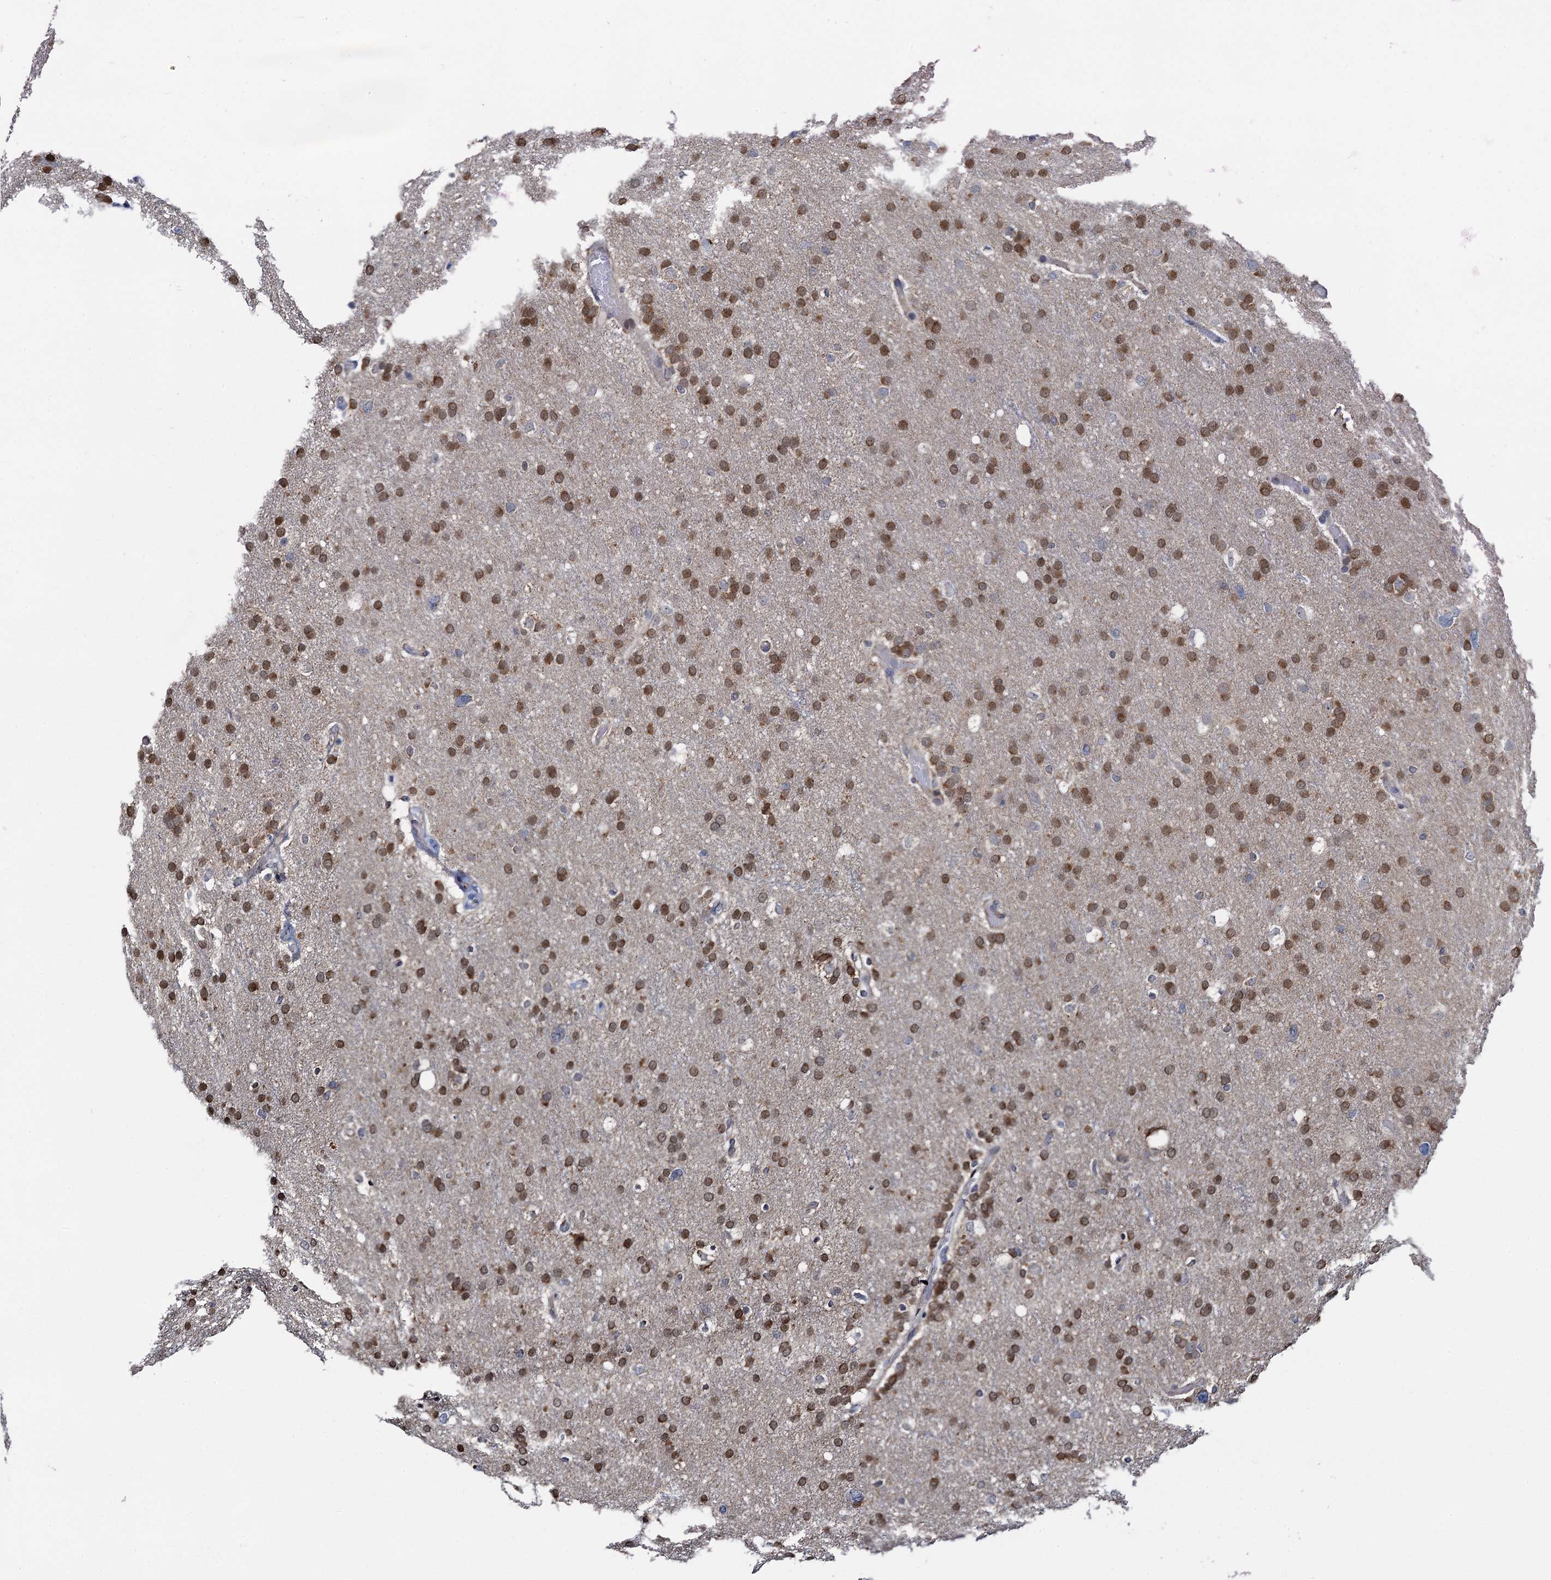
{"staining": {"intensity": "moderate", "quantity": ">75%", "location": "cytoplasmic/membranous"}, "tissue": "glioma", "cell_type": "Tumor cells", "image_type": "cancer", "snomed": [{"axis": "morphology", "description": "Glioma, malignant, High grade"}, {"axis": "topography", "description": "Cerebral cortex"}], "caption": "Brown immunohistochemical staining in malignant glioma (high-grade) displays moderate cytoplasmic/membranous expression in approximately >75% of tumor cells. The staining was performed using DAB (3,3'-diaminobenzidine), with brown indicating positive protein expression. Nuclei are stained blue with hematoxylin.", "gene": "CCDC102A", "patient": {"sex": "female", "age": 36}}